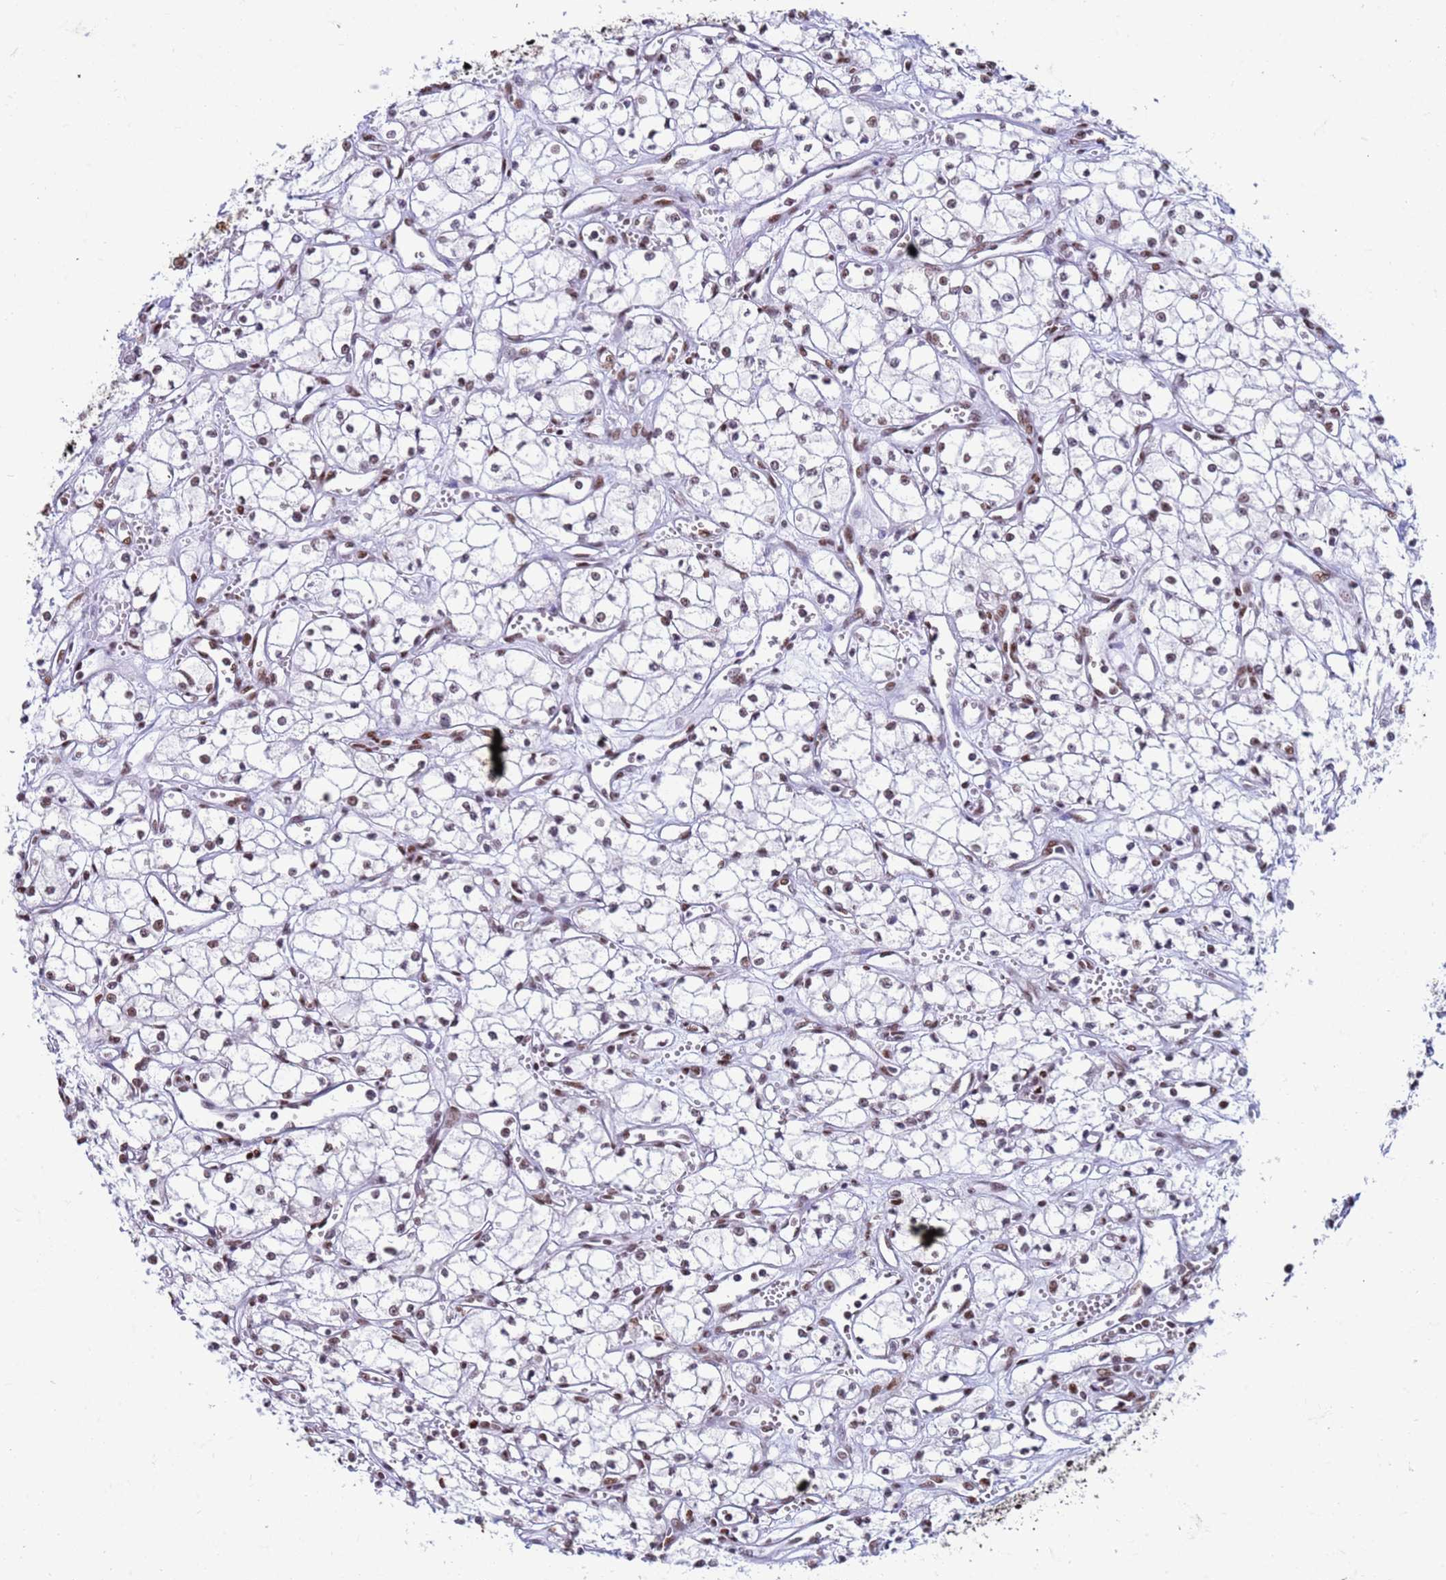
{"staining": {"intensity": "weak", "quantity": ">75%", "location": "nuclear"}, "tissue": "renal cancer", "cell_type": "Tumor cells", "image_type": "cancer", "snomed": [{"axis": "morphology", "description": "Adenocarcinoma, NOS"}, {"axis": "topography", "description": "Kidney"}], "caption": "Tumor cells show weak nuclear expression in about >75% of cells in renal adenocarcinoma. The staining is performed using DAB (3,3'-diaminobenzidine) brown chromogen to label protein expression. The nuclei are counter-stained blue using hematoxylin.", "gene": "FAM170B", "patient": {"sex": "male", "age": 59}}